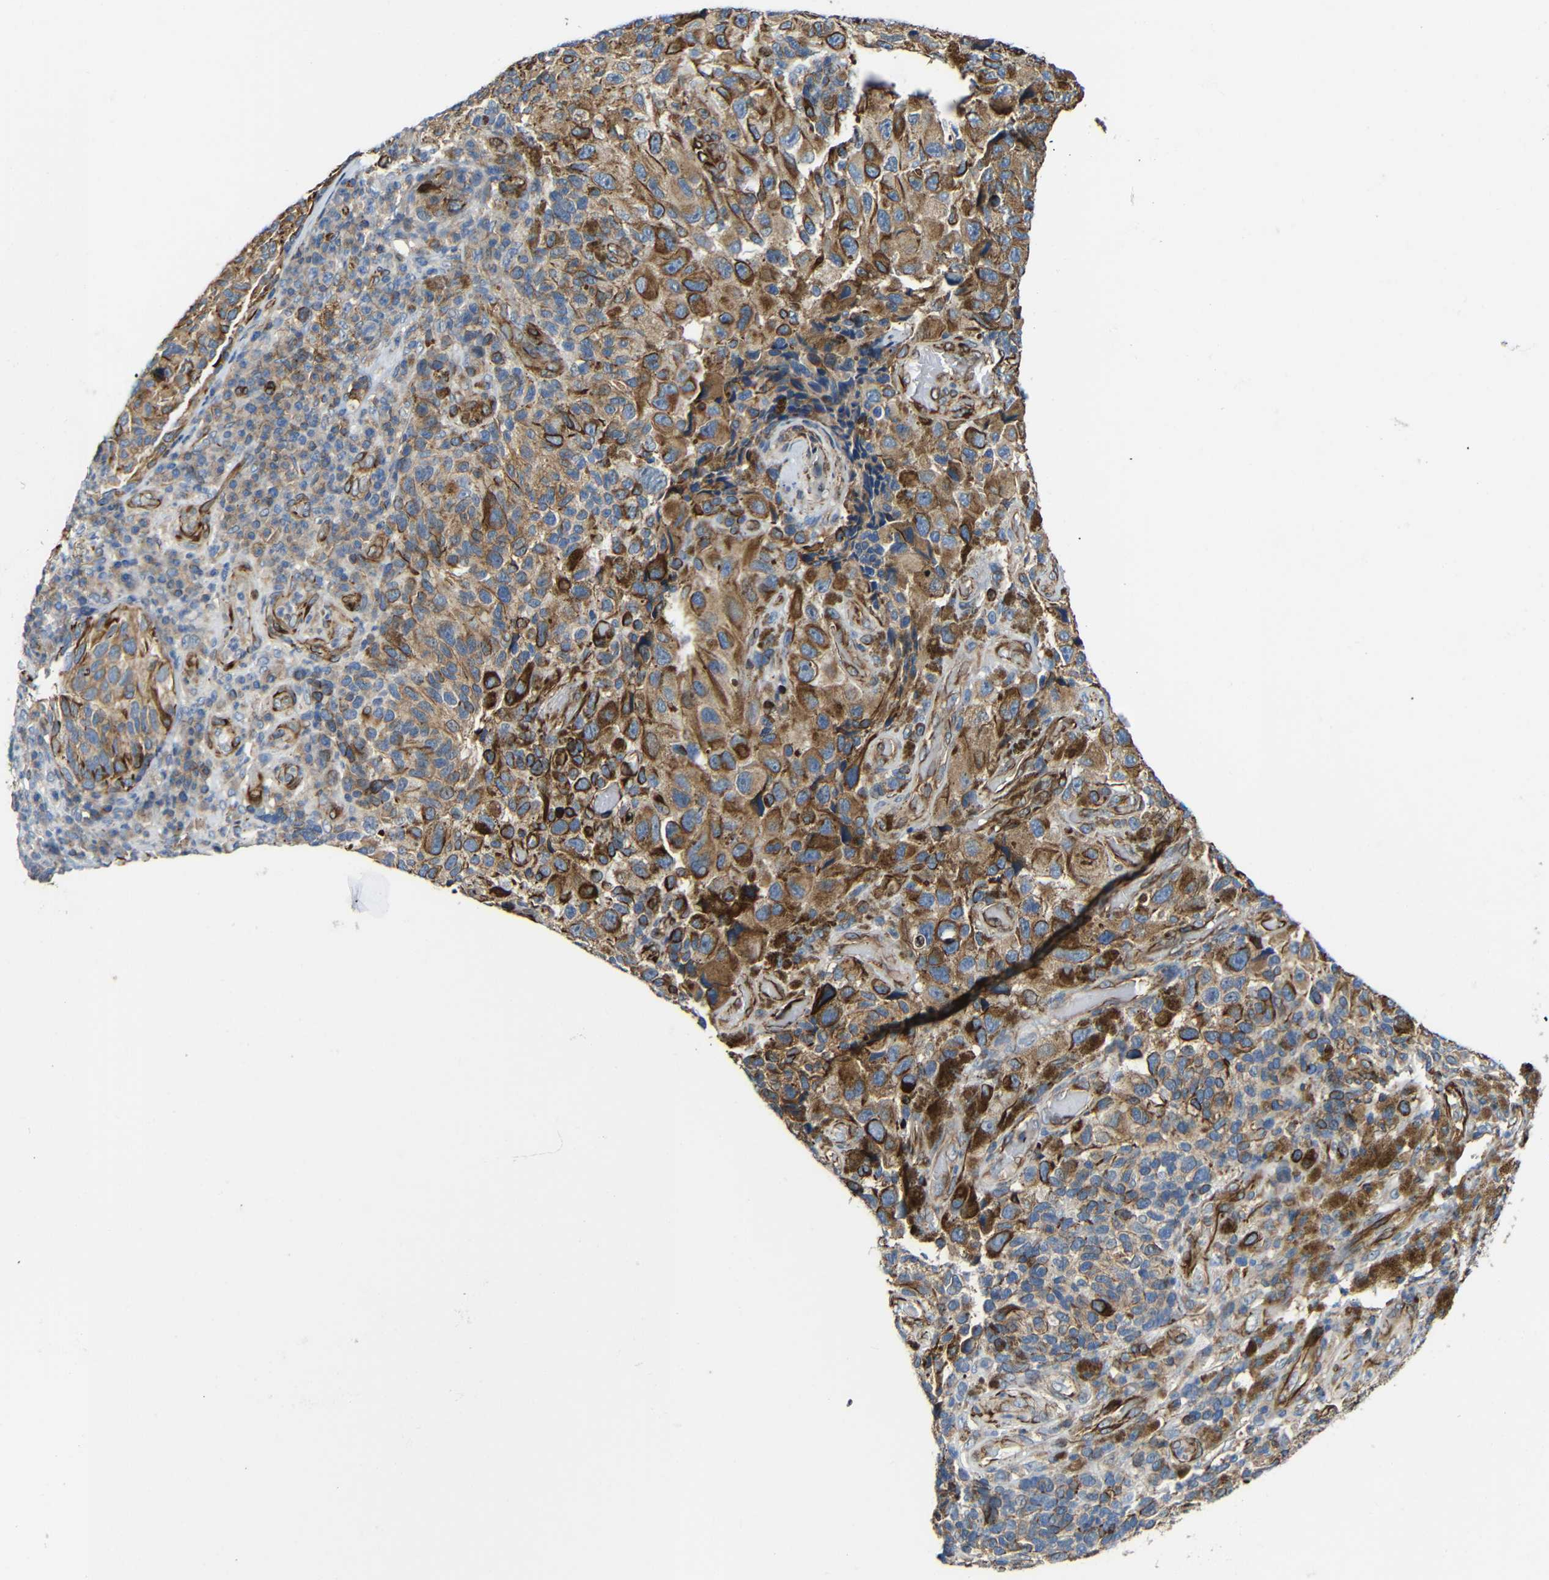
{"staining": {"intensity": "moderate", "quantity": ">75%", "location": "cytoplasmic/membranous"}, "tissue": "melanoma", "cell_type": "Tumor cells", "image_type": "cancer", "snomed": [{"axis": "morphology", "description": "Malignant melanoma, NOS"}, {"axis": "topography", "description": "Skin"}], "caption": "The immunohistochemical stain labels moderate cytoplasmic/membranous staining in tumor cells of malignant melanoma tissue.", "gene": "IGSF10", "patient": {"sex": "female", "age": 73}}